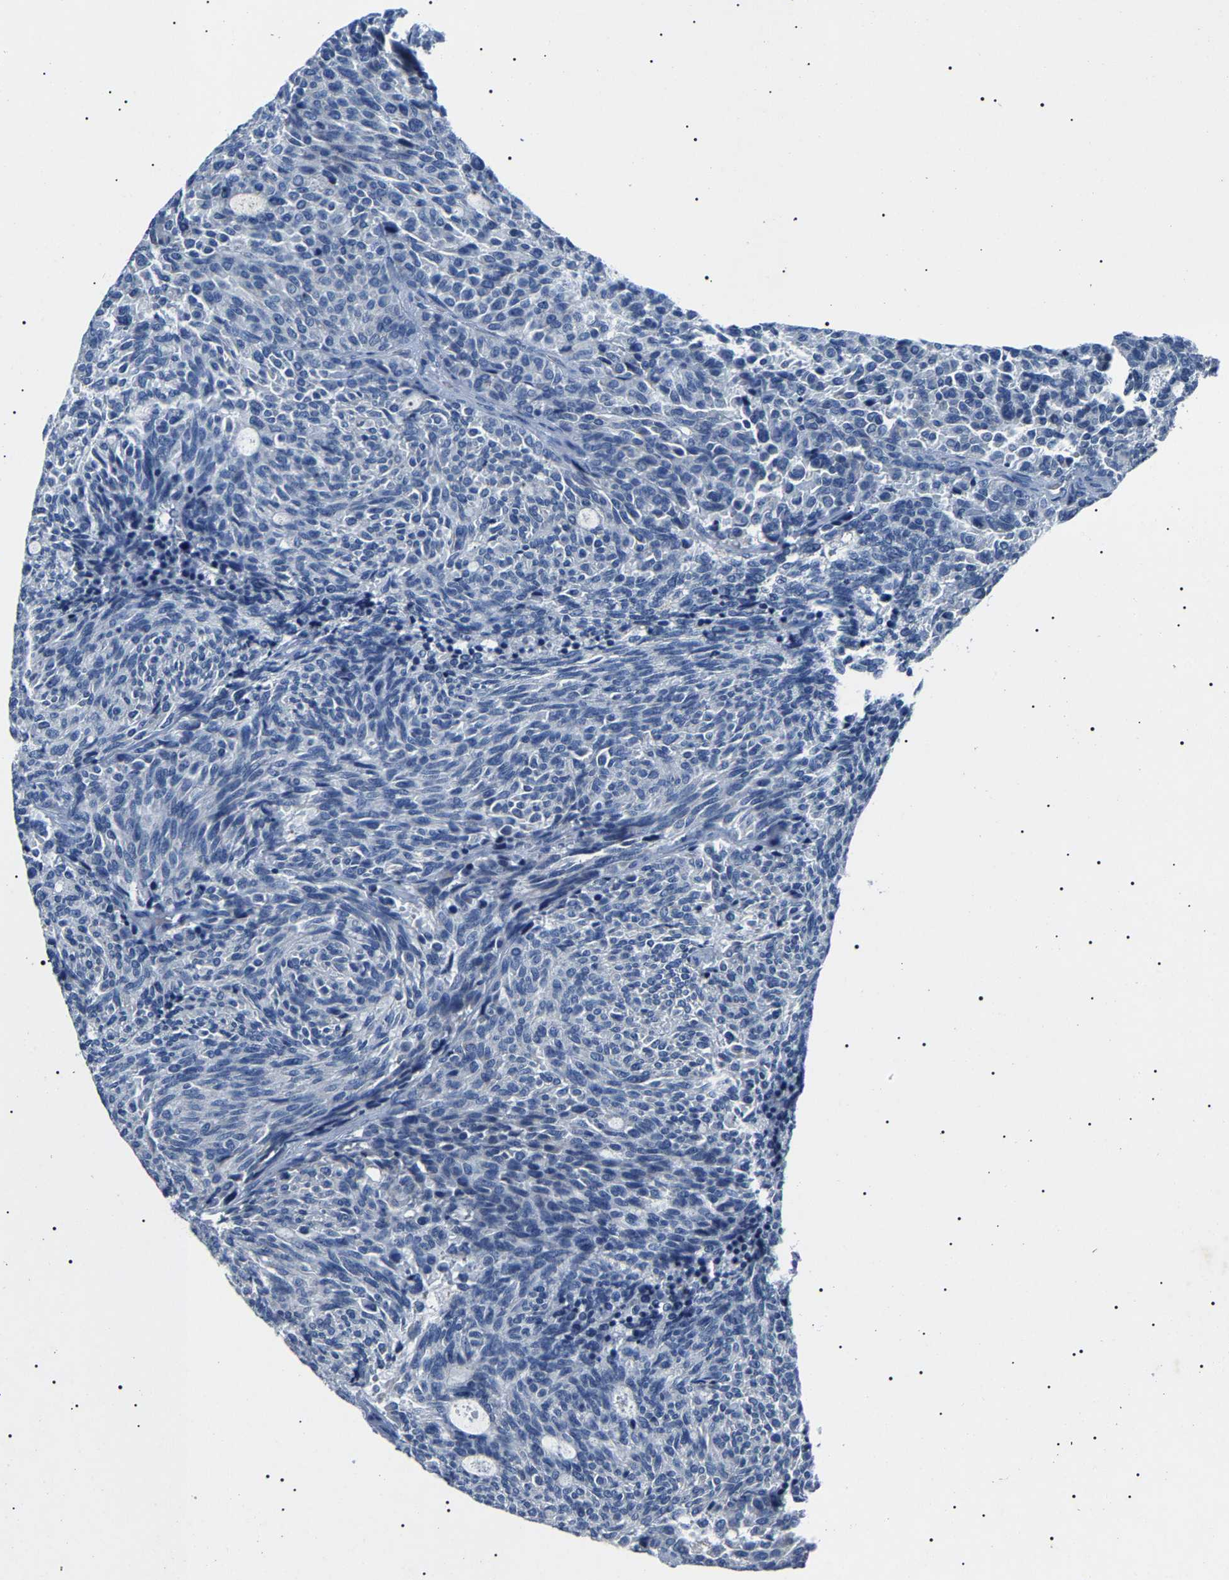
{"staining": {"intensity": "negative", "quantity": "none", "location": "none"}, "tissue": "carcinoid", "cell_type": "Tumor cells", "image_type": "cancer", "snomed": [{"axis": "morphology", "description": "Carcinoid, malignant, NOS"}, {"axis": "topography", "description": "Pancreas"}], "caption": "High power microscopy image of an immunohistochemistry micrograph of carcinoid, revealing no significant expression in tumor cells.", "gene": "KLK15", "patient": {"sex": "female", "age": 54}}